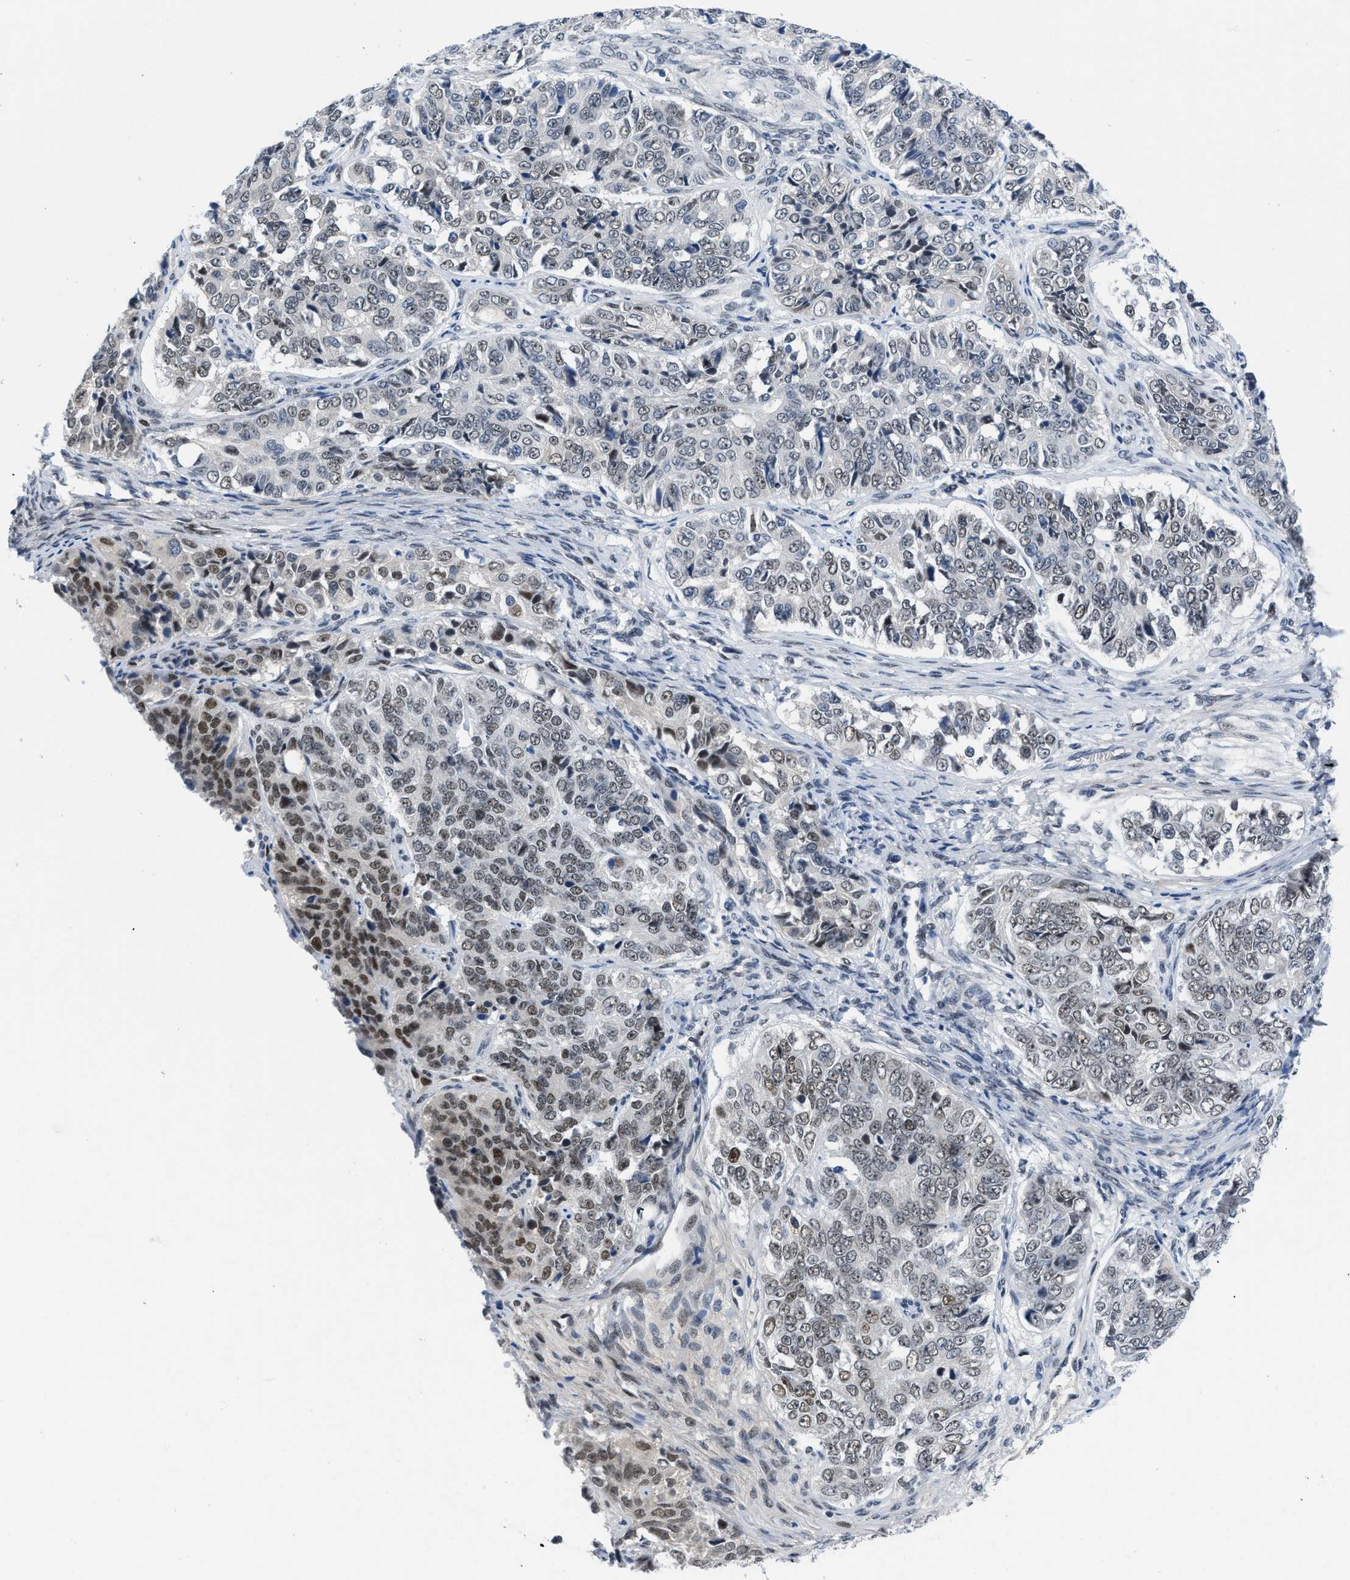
{"staining": {"intensity": "moderate", "quantity": "<25%", "location": "nuclear"}, "tissue": "ovarian cancer", "cell_type": "Tumor cells", "image_type": "cancer", "snomed": [{"axis": "morphology", "description": "Carcinoma, endometroid"}, {"axis": "topography", "description": "Ovary"}], "caption": "Immunohistochemistry (IHC) micrograph of human ovarian endometroid carcinoma stained for a protein (brown), which displays low levels of moderate nuclear positivity in about <25% of tumor cells.", "gene": "SMARCAD1", "patient": {"sex": "female", "age": 51}}